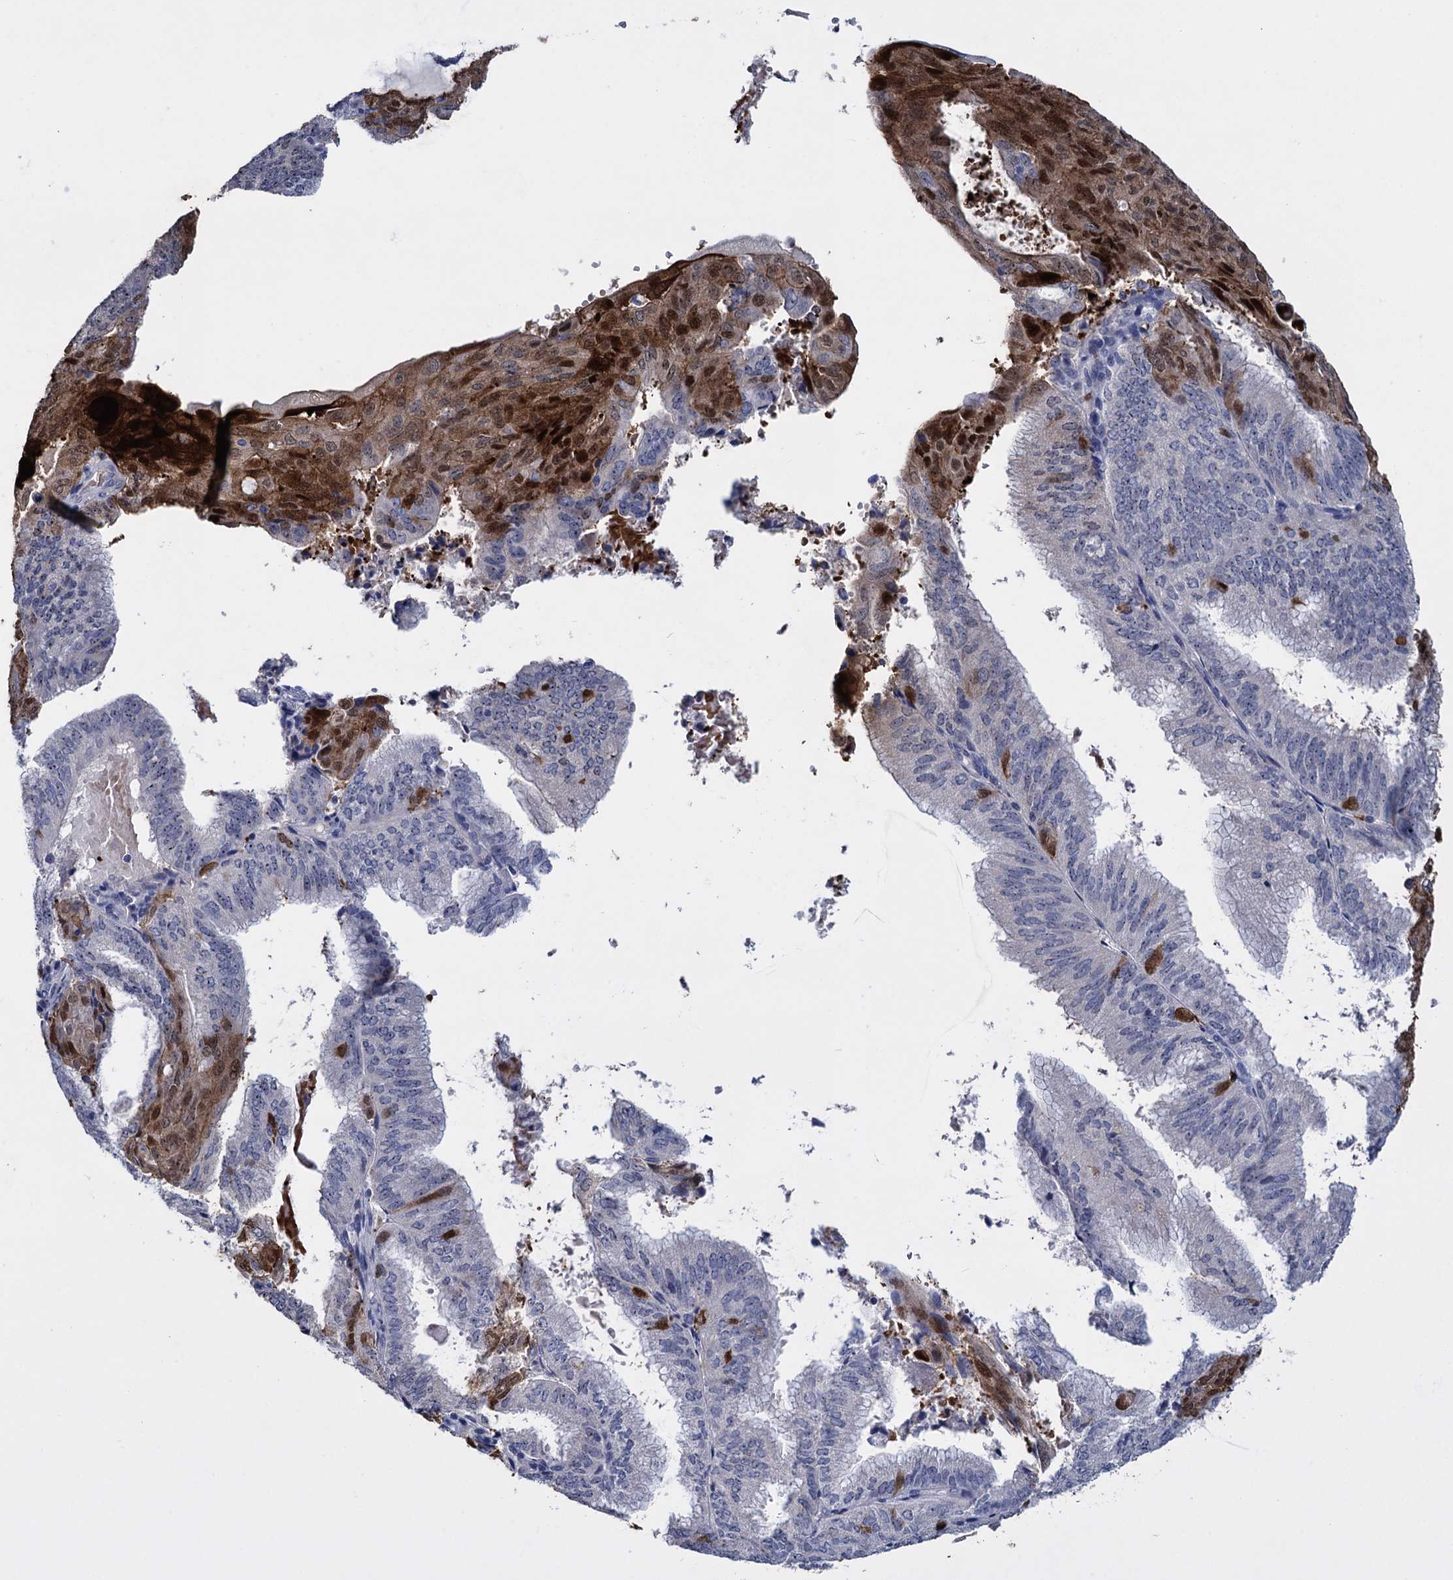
{"staining": {"intensity": "strong", "quantity": "<25%", "location": "cytoplasmic/membranous,nuclear"}, "tissue": "endometrial cancer", "cell_type": "Tumor cells", "image_type": "cancer", "snomed": [{"axis": "morphology", "description": "Adenocarcinoma, NOS"}, {"axis": "topography", "description": "Endometrium"}], "caption": "Immunohistochemical staining of endometrial cancer (adenocarcinoma) exhibits medium levels of strong cytoplasmic/membranous and nuclear positivity in about <25% of tumor cells.", "gene": "SFN", "patient": {"sex": "female", "age": 49}}